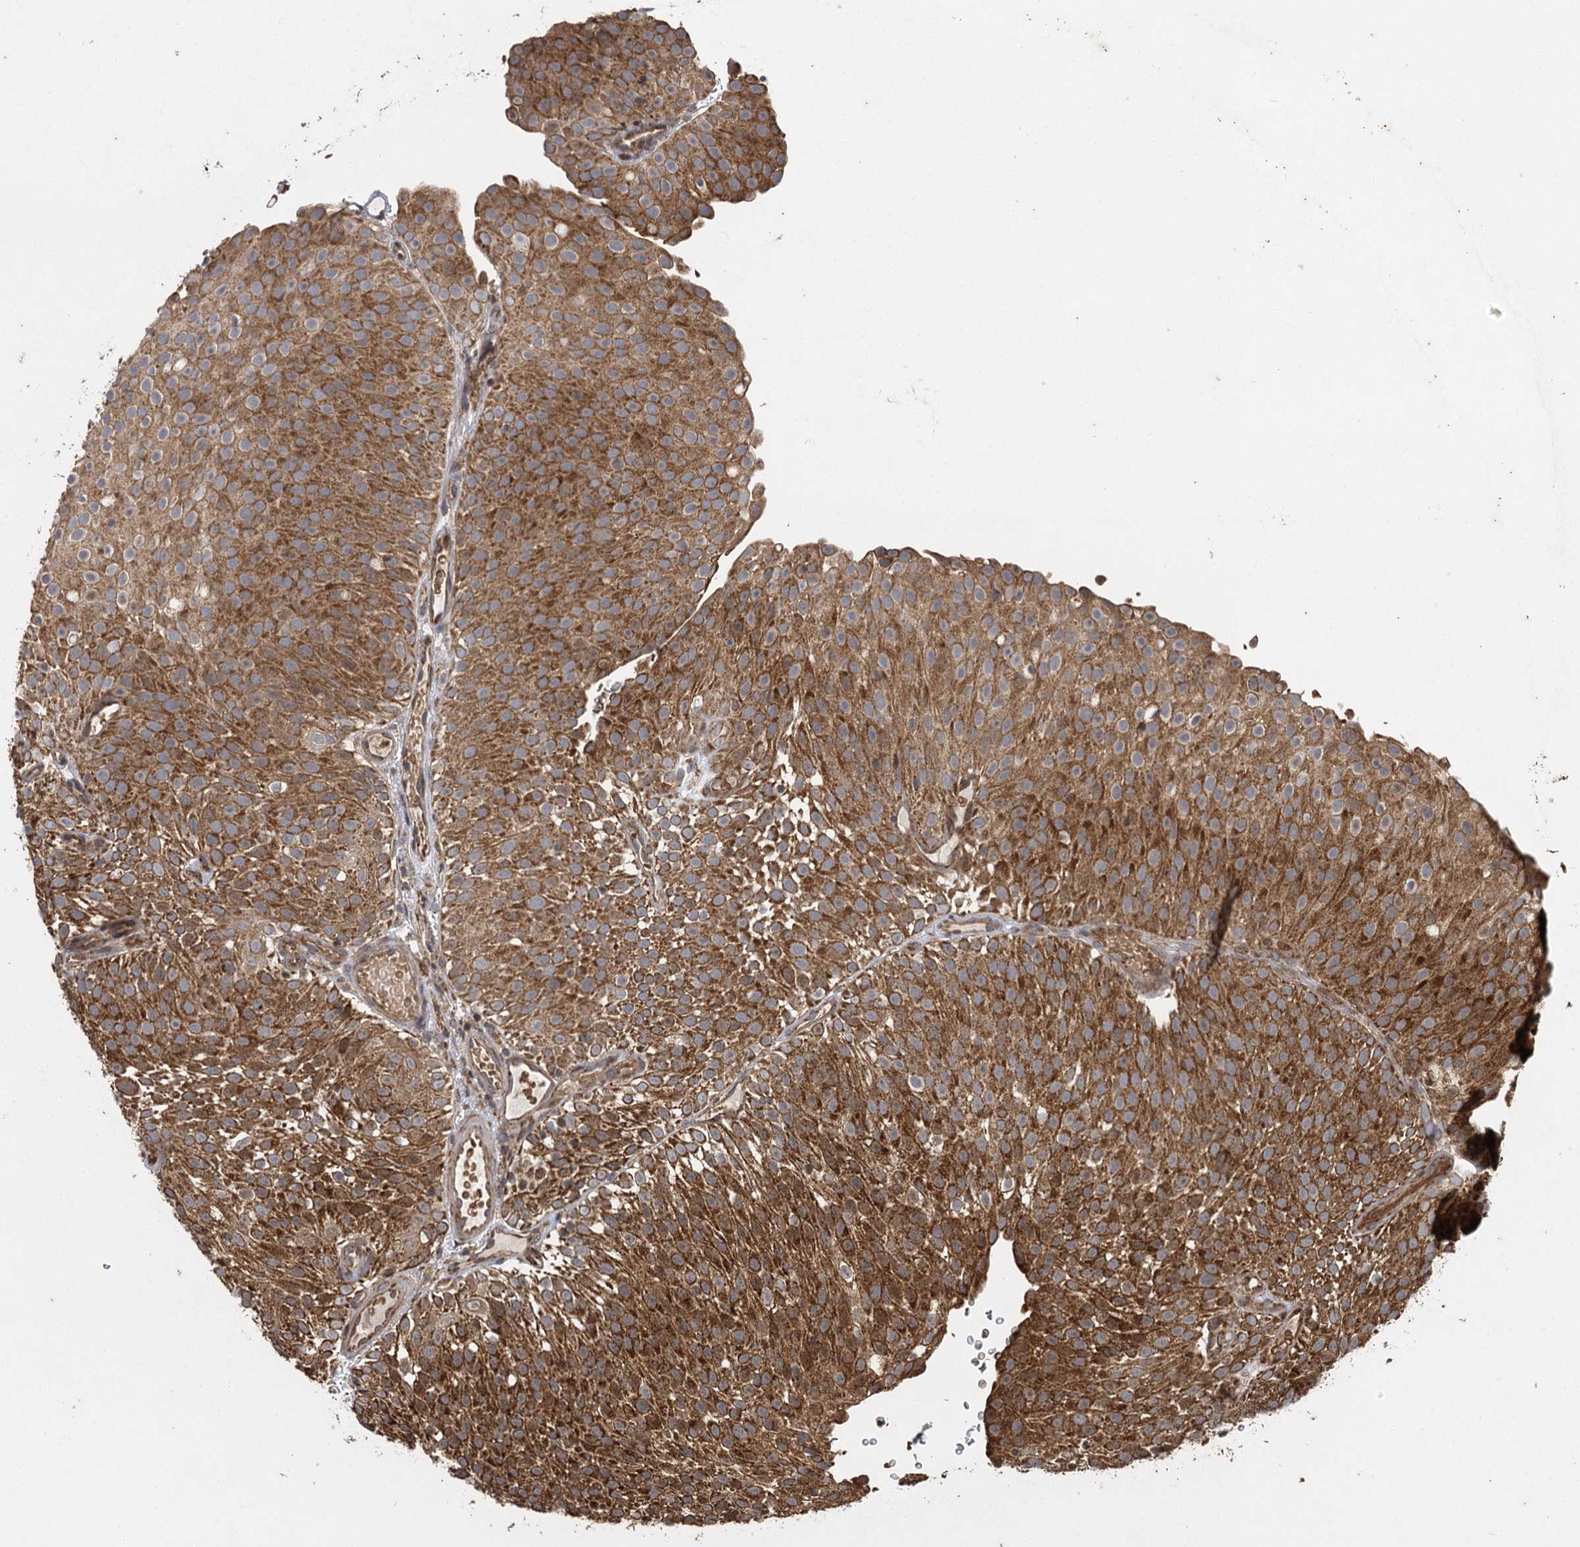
{"staining": {"intensity": "strong", "quantity": ">75%", "location": "cytoplasmic/membranous"}, "tissue": "urothelial cancer", "cell_type": "Tumor cells", "image_type": "cancer", "snomed": [{"axis": "morphology", "description": "Urothelial carcinoma, Low grade"}, {"axis": "topography", "description": "Urinary bladder"}], "caption": "Tumor cells exhibit strong cytoplasmic/membranous positivity in about >75% of cells in urothelial carcinoma (low-grade).", "gene": "IL11RA", "patient": {"sex": "male", "age": 78}}